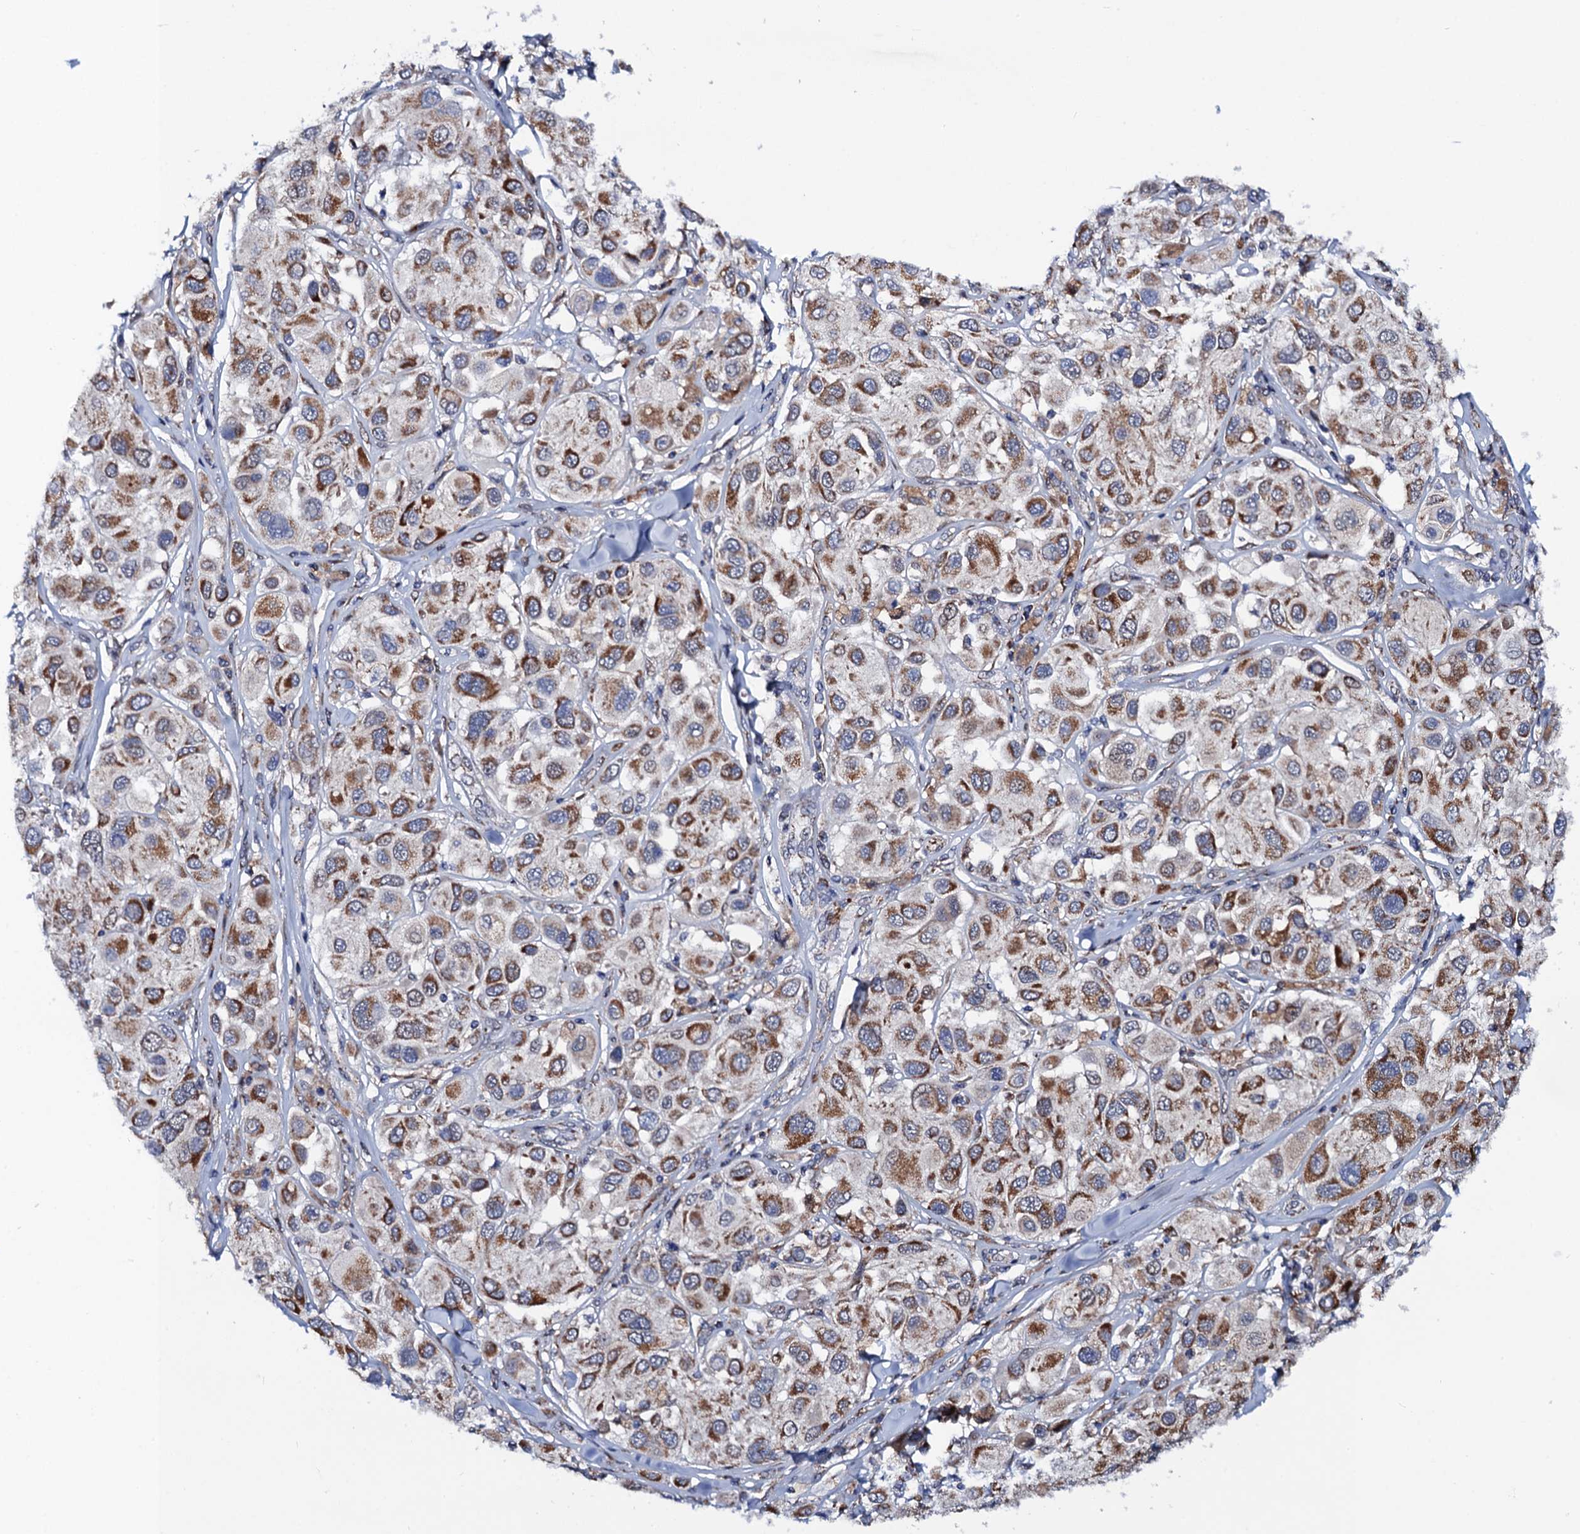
{"staining": {"intensity": "moderate", "quantity": ">75%", "location": "cytoplasmic/membranous"}, "tissue": "melanoma", "cell_type": "Tumor cells", "image_type": "cancer", "snomed": [{"axis": "morphology", "description": "Malignant melanoma, Metastatic site"}, {"axis": "topography", "description": "Skin"}], "caption": "This is an image of IHC staining of malignant melanoma (metastatic site), which shows moderate positivity in the cytoplasmic/membranous of tumor cells.", "gene": "PTCD3", "patient": {"sex": "male", "age": 41}}